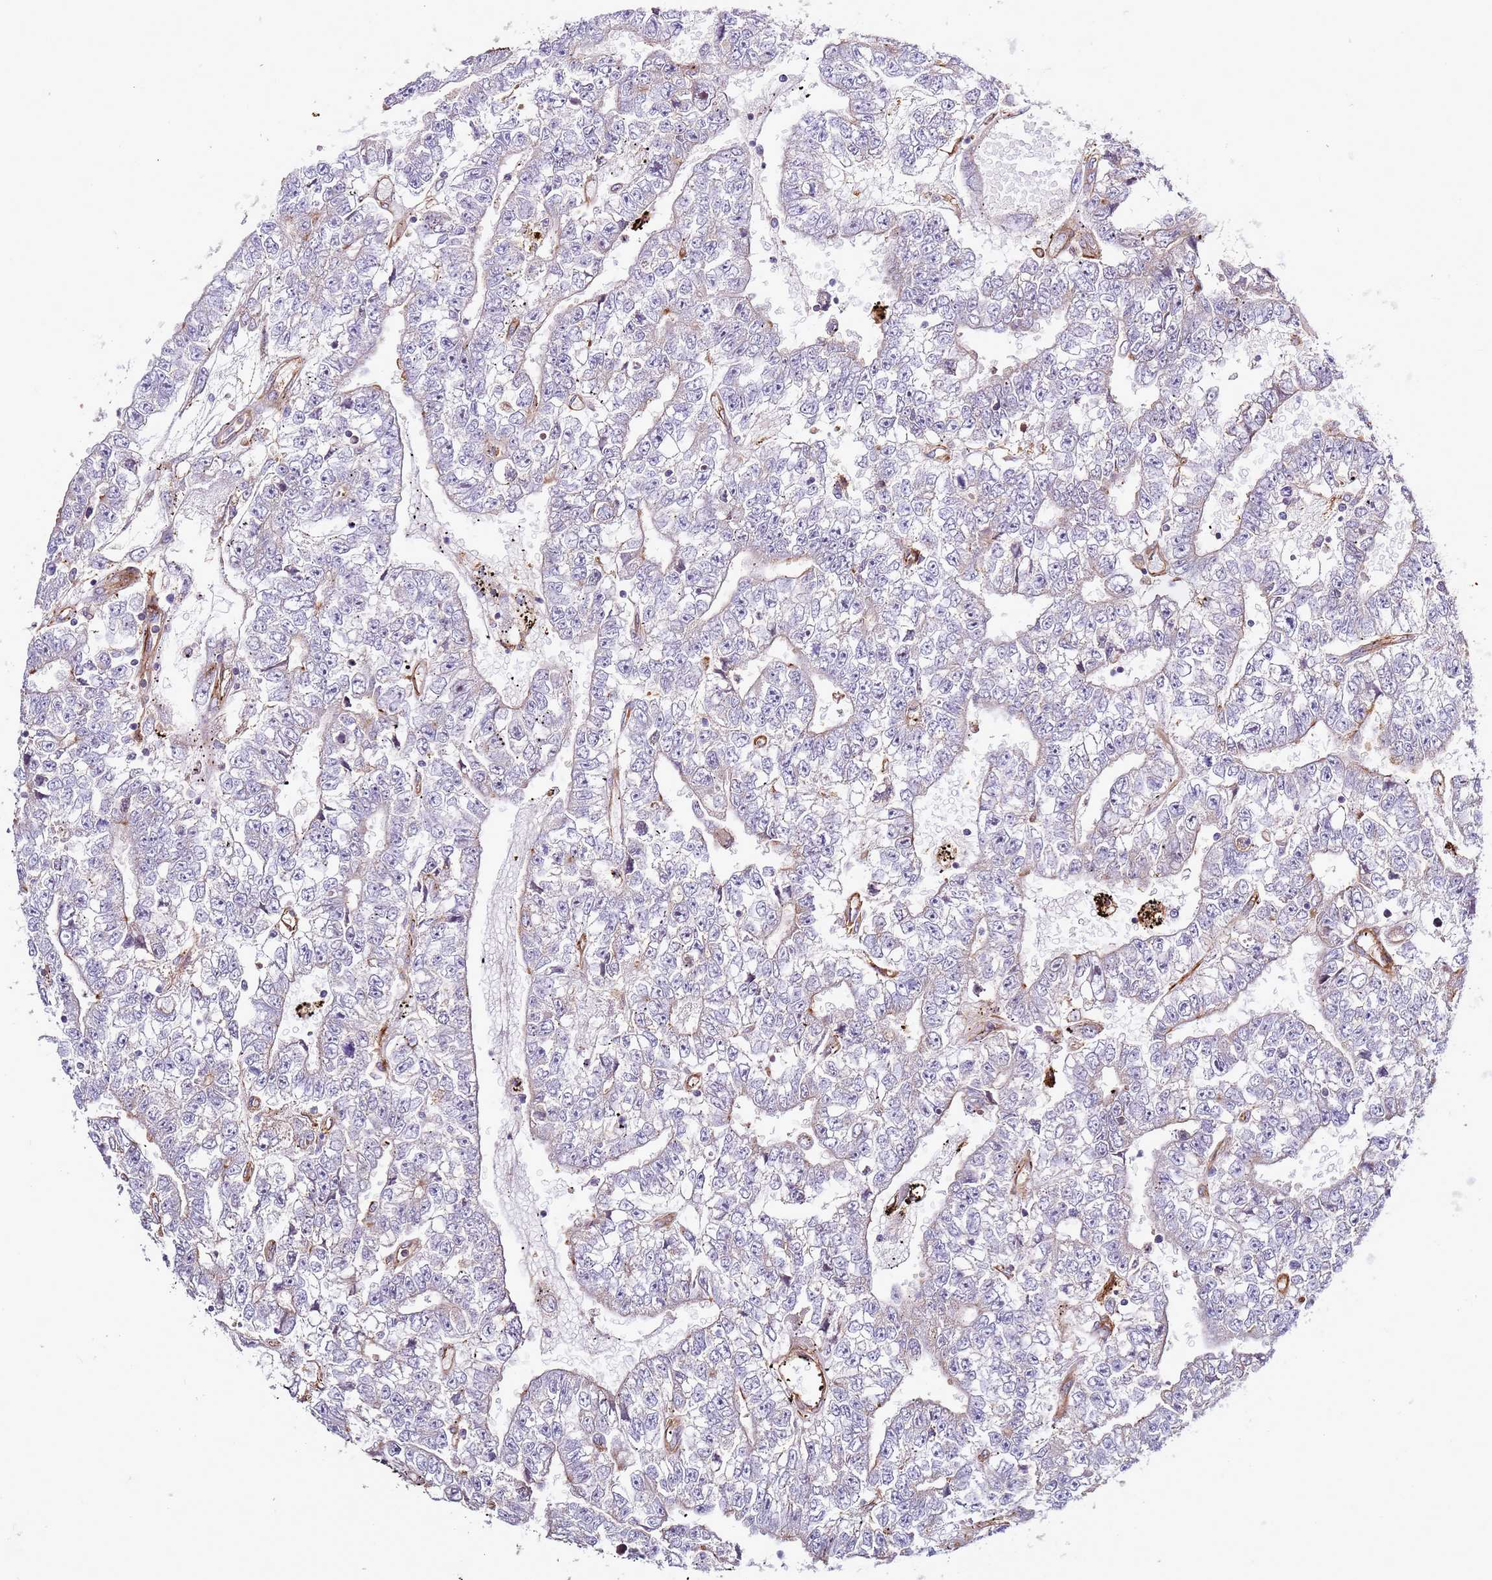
{"staining": {"intensity": "negative", "quantity": "none", "location": "none"}, "tissue": "testis cancer", "cell_type": "Tumor cells", "image_type": "cancer", "snomed": [{"axis": "morphology", "description": "Carcinoma, Embryonal, NOS"}, {"axis": "topography", "description": "Testis"}], "caption": "The micrograph reveals no staining of tumor cells in testis embryonal carcinoma.", "gene": "MRGPRE", "patient": {"sex": "male", "age": 25}}